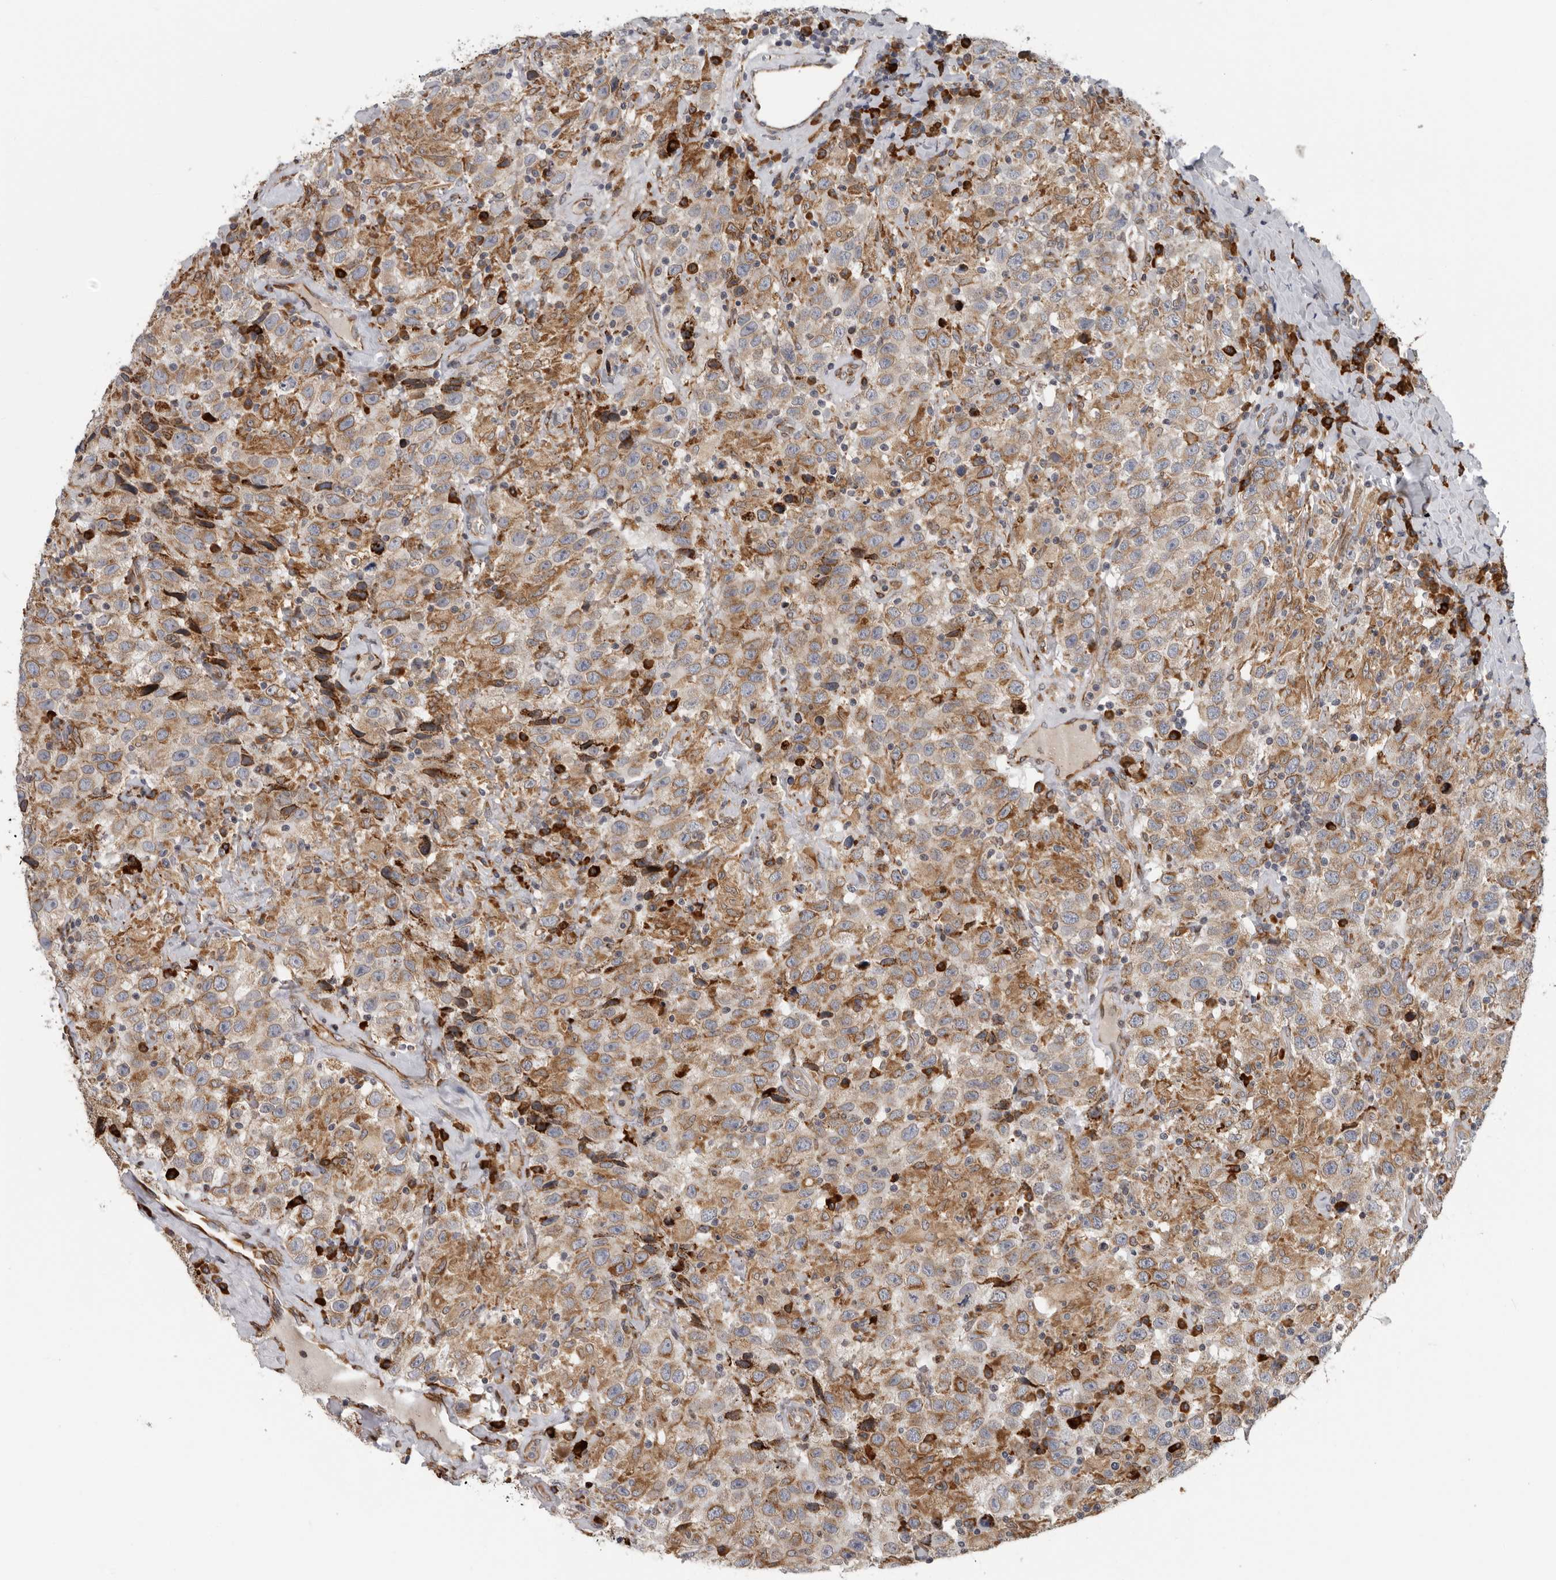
{"staining": {"intensity": "moderate", "quantity": ">75%", "location": "cytoplasmic/membranous"}, "tissue": "testis cancer", "cell_type": "Tumor cells", "image_type": "cancer", "snomed": [{"axis": "morphology", "description": "Seminoma, NOS"}, {"axis": "topography", "description": "Testis"}], "caption": "DAB (3,3'-diaminobenzidine) immunohistochemical staining of human seminoma (testis) reveals moderate cytoplasmic/membranous protein staining in approximately >75% of tumor cells.", "gene": "ALPK2", "patient": {"sex": "male", "age": 41}}